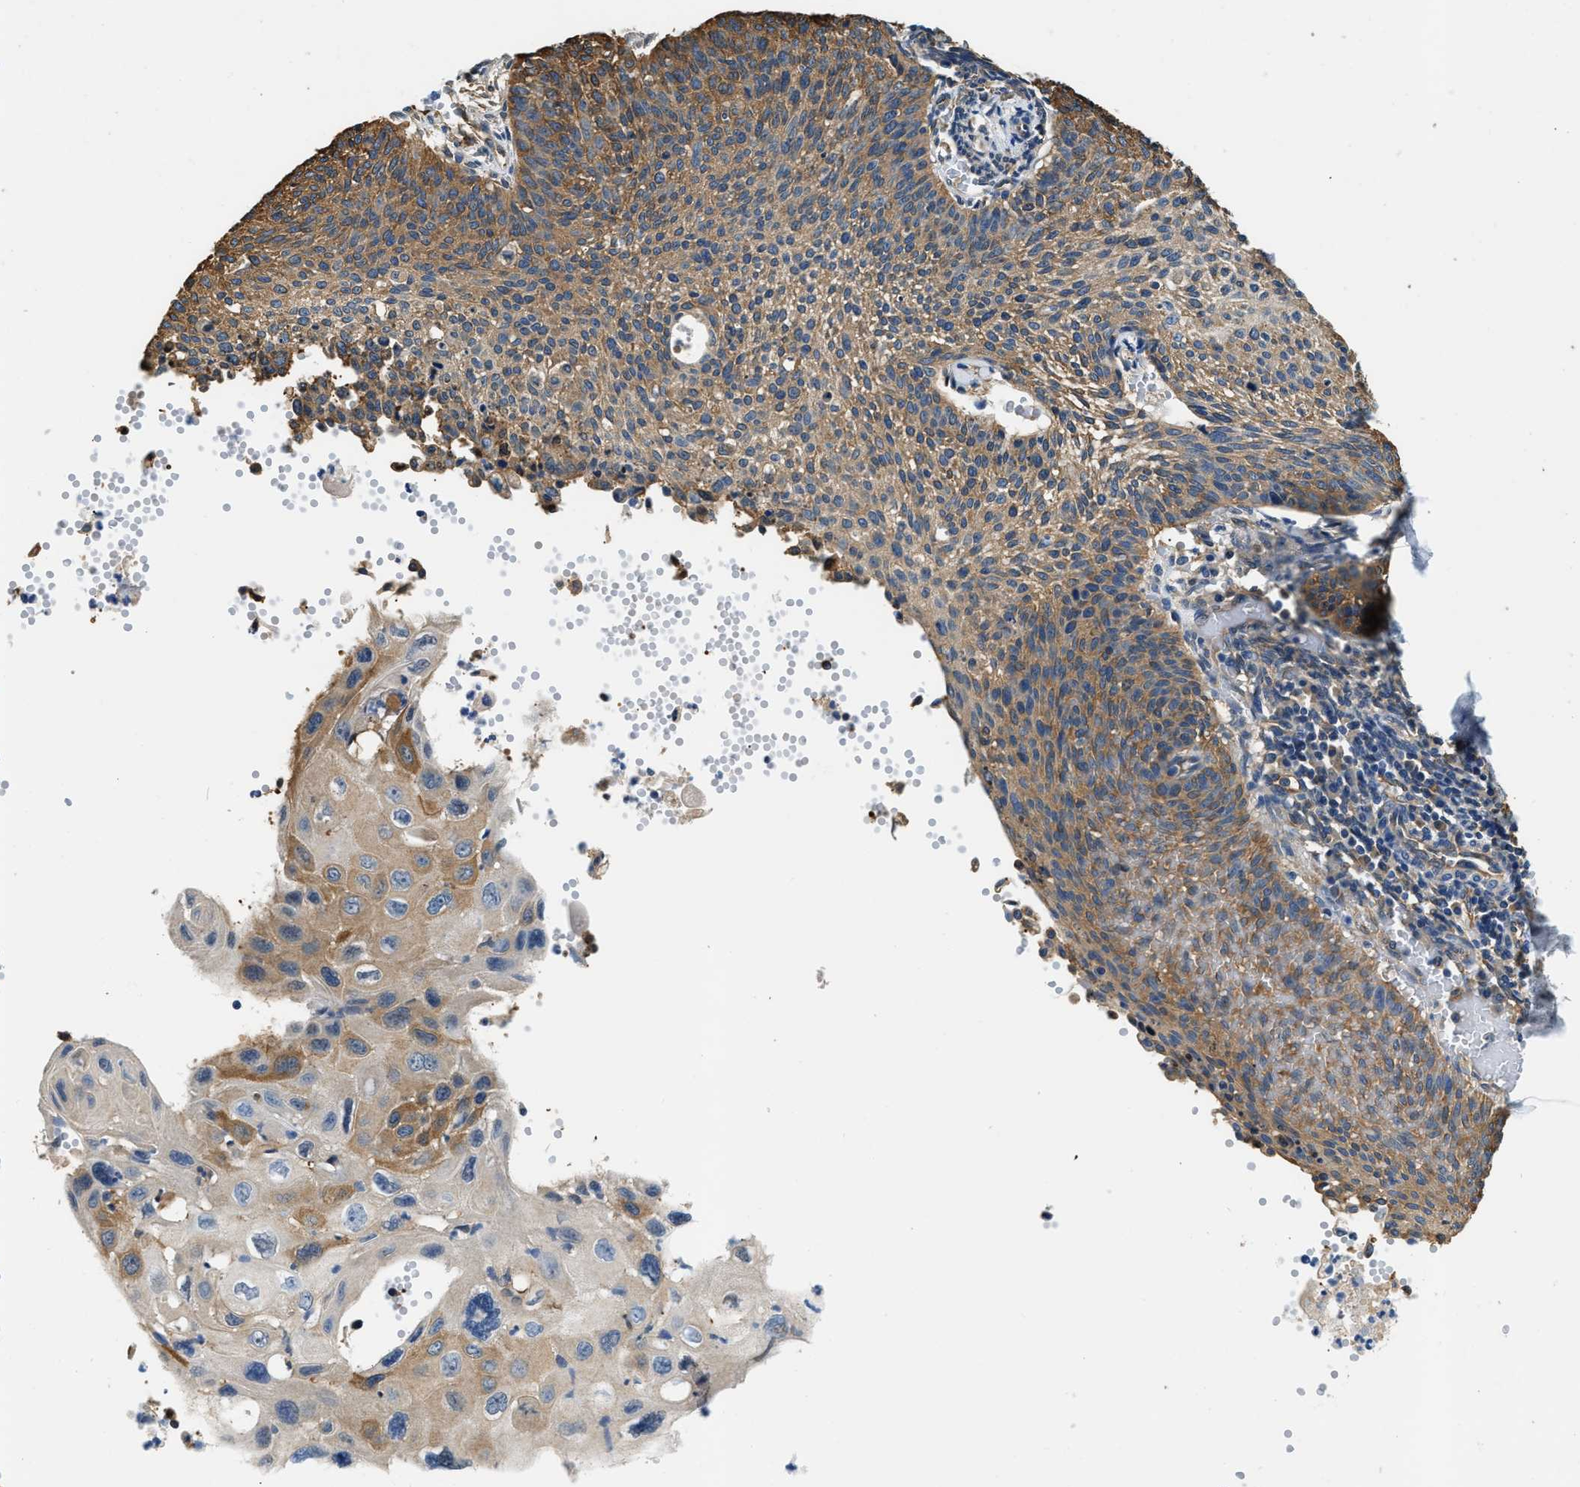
{"staining": {"intensity": "moderate", "quantity": ">75%", "location": "cytoplasmic/membranous"}, "tissue": "cervical cancer", "cell_type": "Tumor cells", "image_type": "cancer", "snomed": [{"axis": "morphology", "description": "Squamous cell carcinoma, NOS"}, {"axis": "topography", "description": "Cervix"}], "caption": "Immunohistochemical staining of human cervical cancer shows medium levels of moderate cytoplasmic/membranous positivity in about >75% of tumor cells.", "gene": "PPP2R1B", "patient": {"sex": "female", "age": 70}}